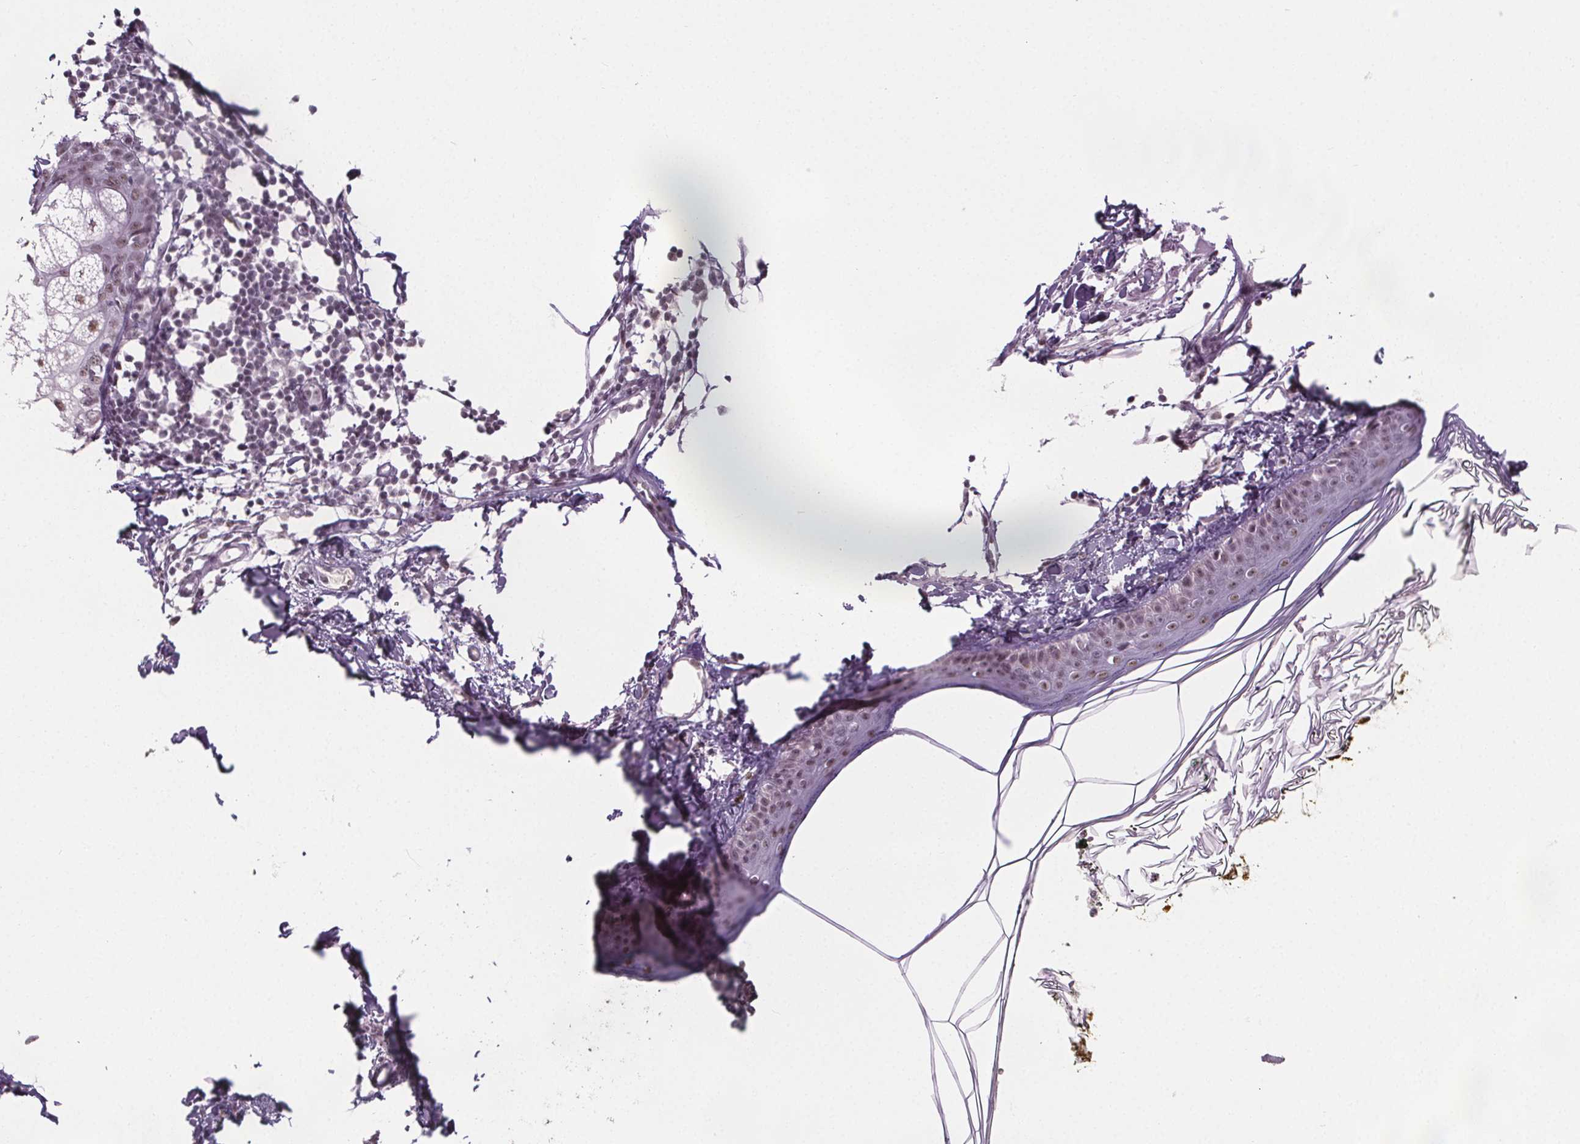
{"staining": {"intensity": "negative", "quantity": "none", "location": "none"}, "tissue": "skin", "cell_type": "Fibroblasts", "image_type": "normal", "snomed": [{"axis": "morphology", "description": "Normal tissue, NOS"}, {"axis": "topography", "description": "Skin"}], "caption": "Fibroblasts are negative for brown protein staining in unremarkable skin. (DAB (3,3'-diaminobenzidine) IHC, high magnification).", "gene": "ZNF572", "patient": {"sex": "male", "age": 76}}